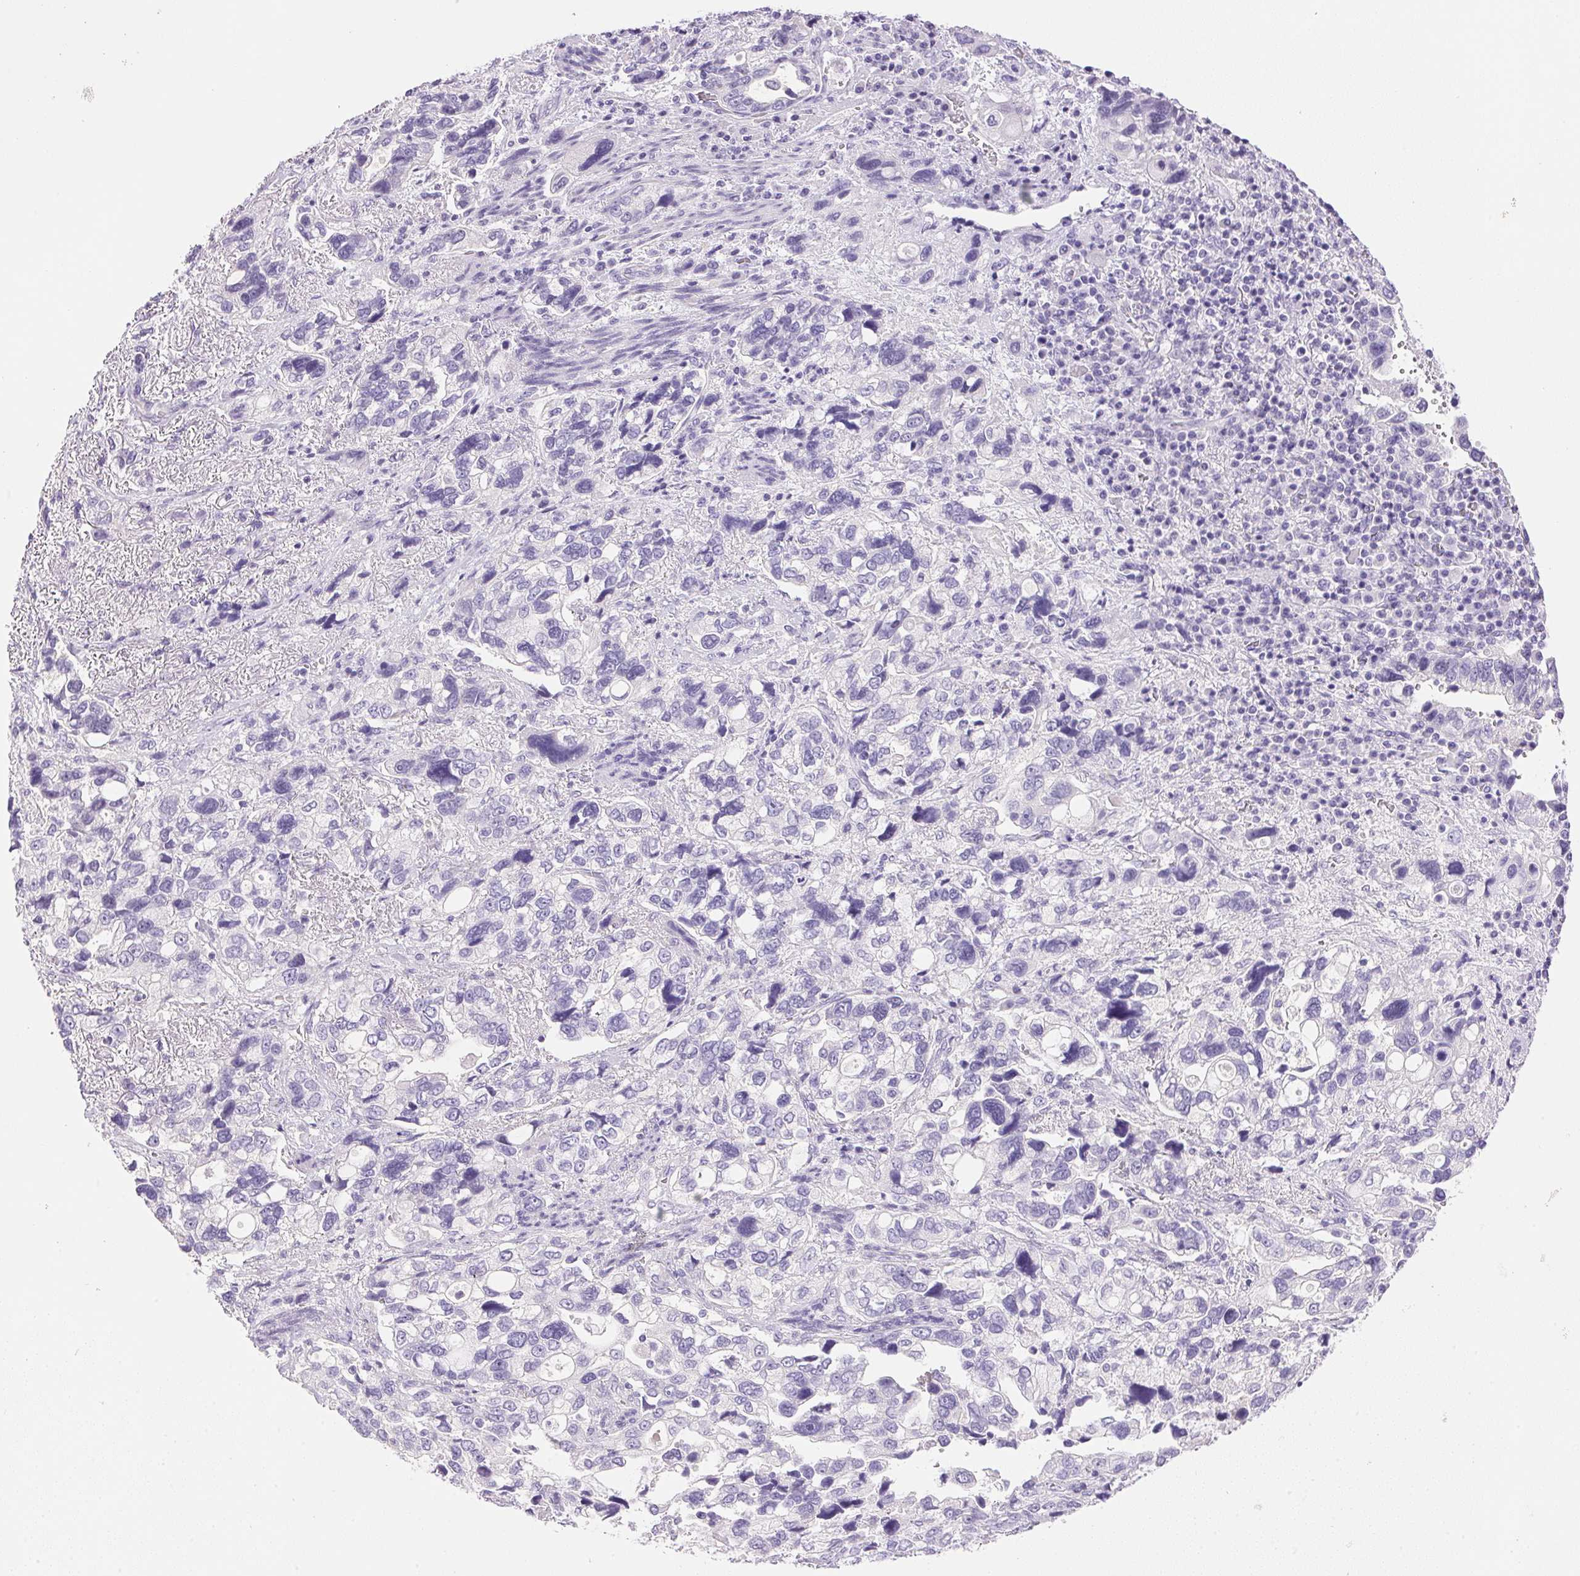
{"staining": {"intensity": "negative", "quantity": "none", "location": "none"}, "tissue": "stomach cancer", "cell_type": "Tumor cells", "image_type": "cancer", "snomed": [{"axis": "morphology", "description": "Adenocarcinoma, NOS"}, {"axis": "topography", "description": "Stomach, upper"}], "caption": "IHC of human adenocarcinoma (stomach) shows no positivity in tumor cells.", "gene": "ATP6V0A4", "patient": {"sex": "female", "age": 81}}